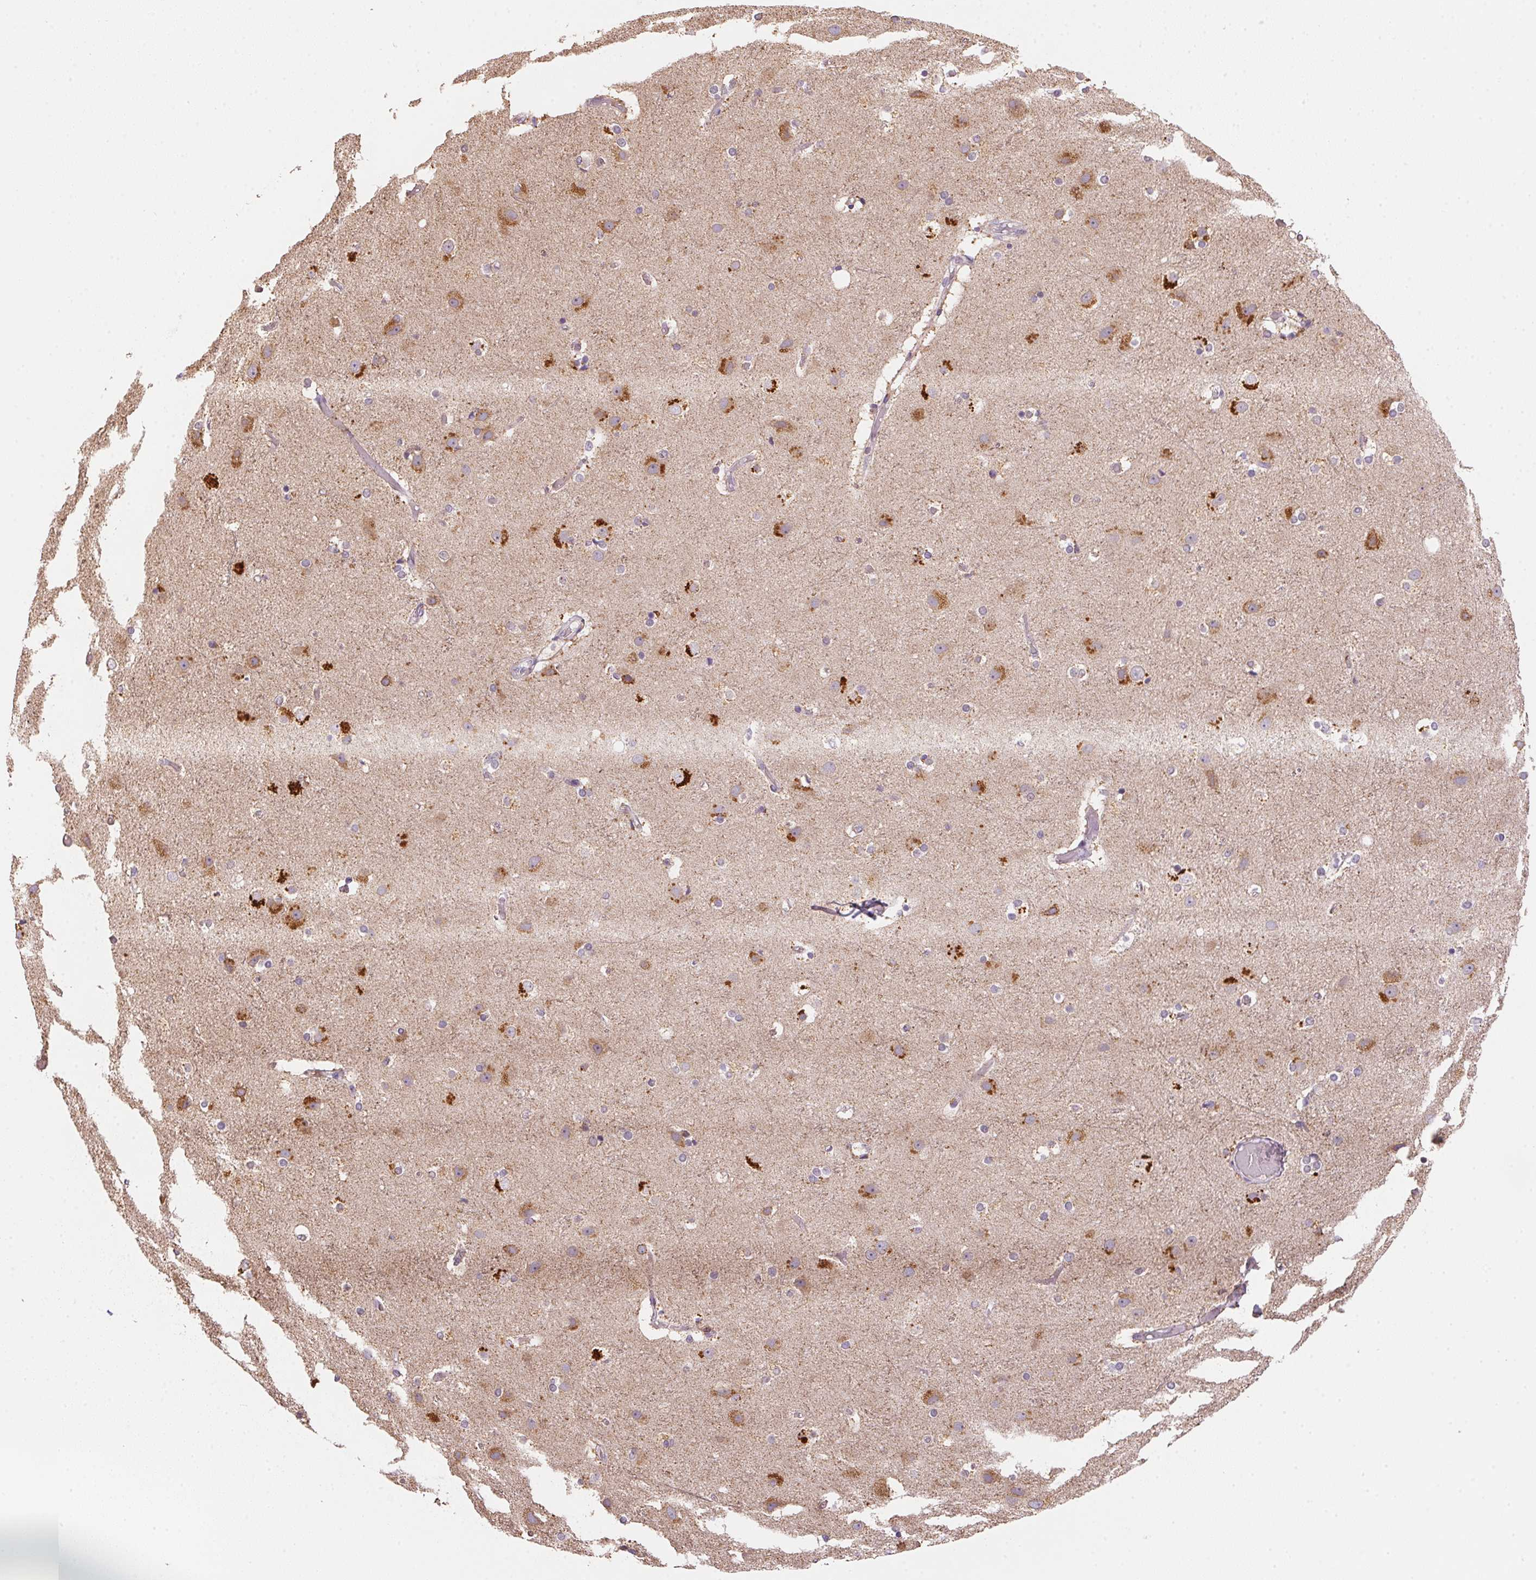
{"staining": {"intensity": "negative", "quantity": "none", "location": "none"}, "tissue": "cerebral cortex", "cell_type": "Endothelial cells", "image_type": "normal", "snomed": [{"axis": "morphology", "description": "Normal tissue, NOS"}, {"axis": "topography", "description": "Cerebral cortex"}], "caption": "This is an immunohistochemistry micrograph of normal cerebral cortex. There is no expression in endothelial cells.", "gene": "METTL13", "patient": {"sex": "female", "age": 52}}